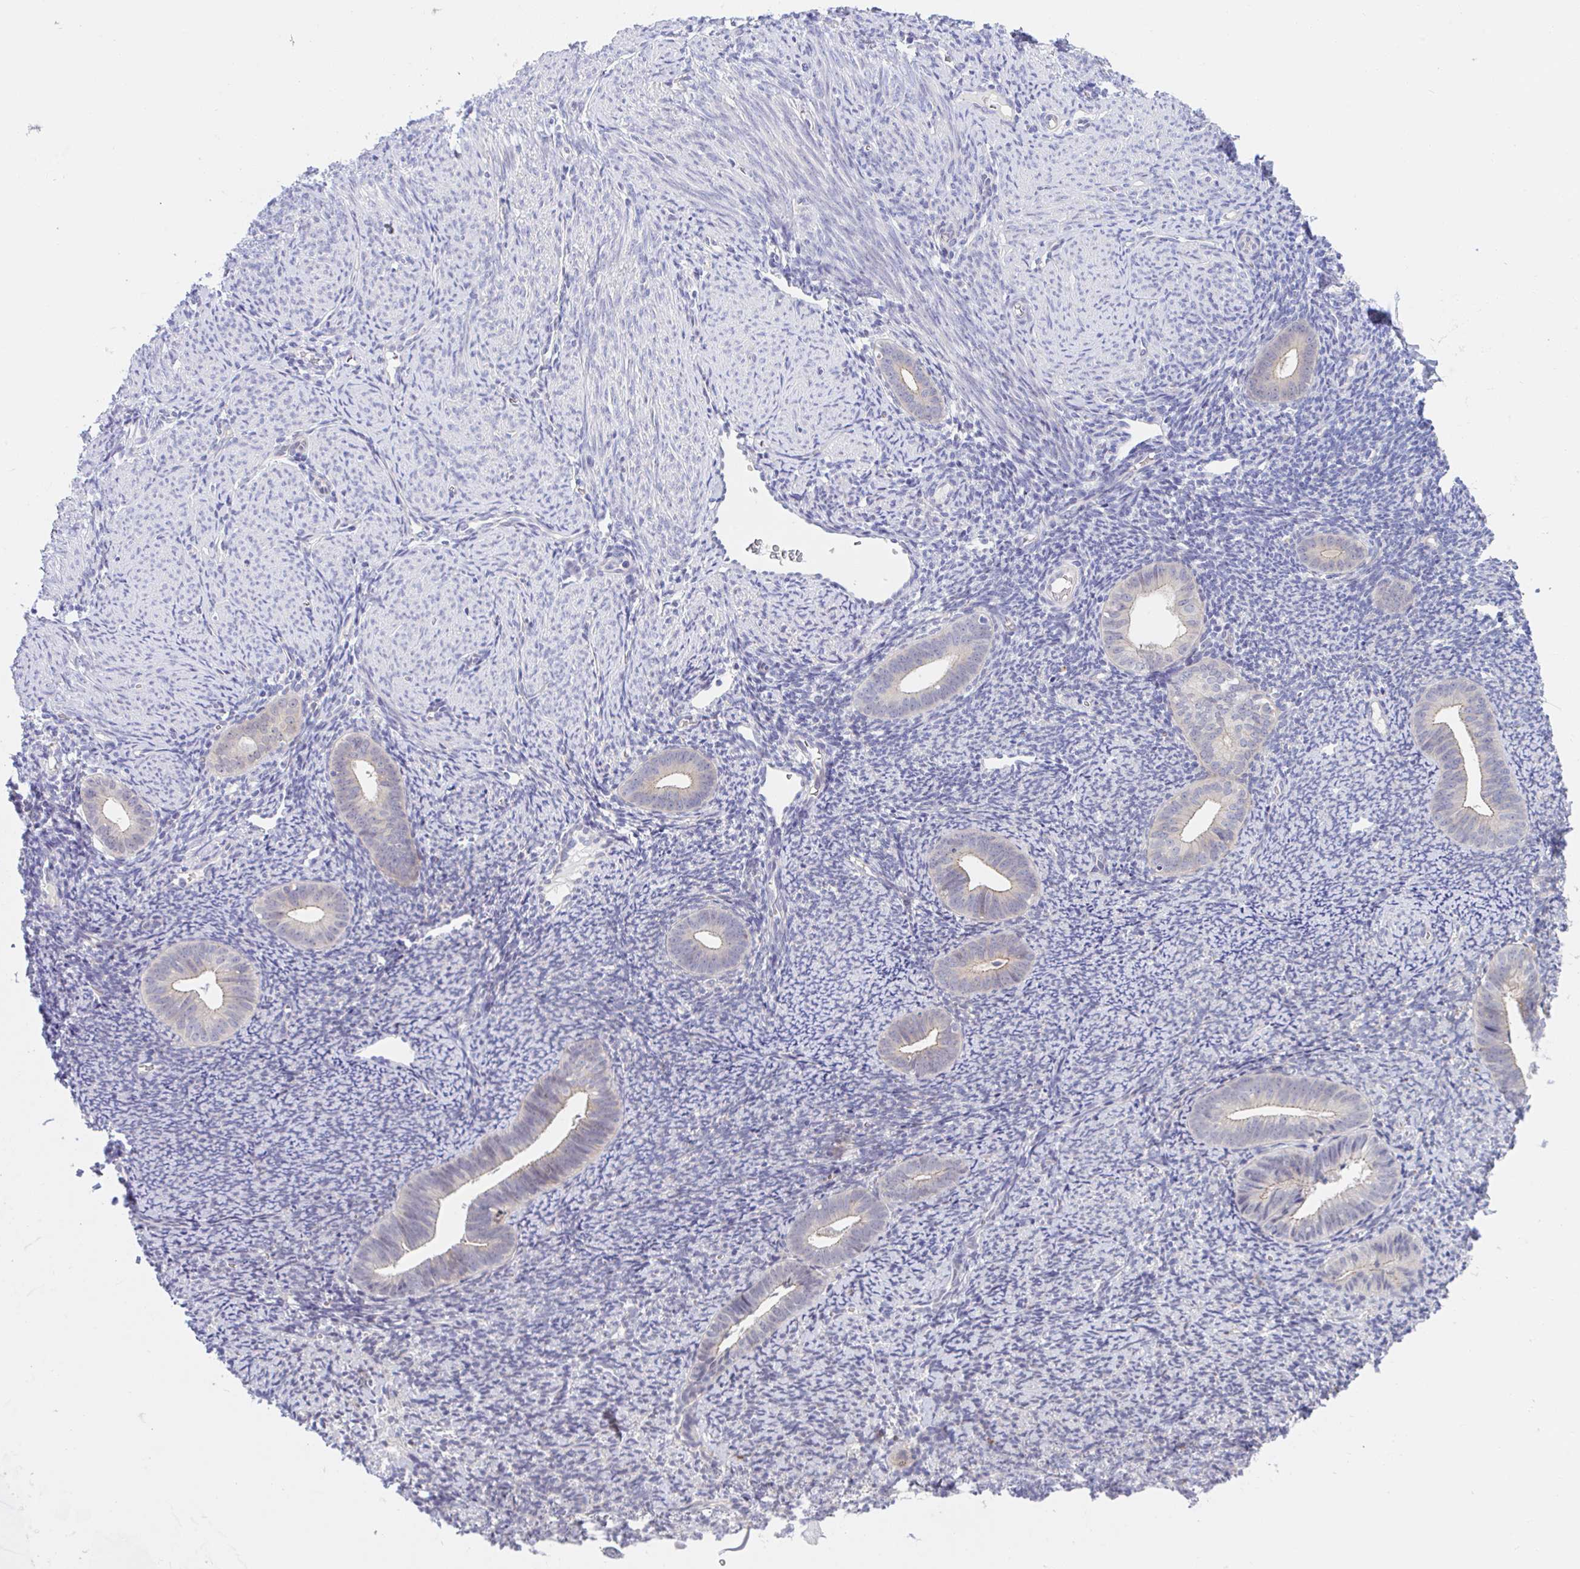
{"staining": {"intensity": "negative", "quantity": "none", "location": "none"}, "tissue": "endometrium", "cell_type": "Cells in endometrial stroma", "image_type": "normal", "snomed": [{"axis": "morphology", "description": "Normal tissue, NOS"}, {"axis": "topography", "description": "Endometrium"}], "caption": "Cells in endometrial stroma are negative for brown protein staining in unremarkable endometrium. (IHC, brightfield microscopy, high magnification).", "gene": "TMEM86A", "patient": {"sex": "female", "age": 39}}